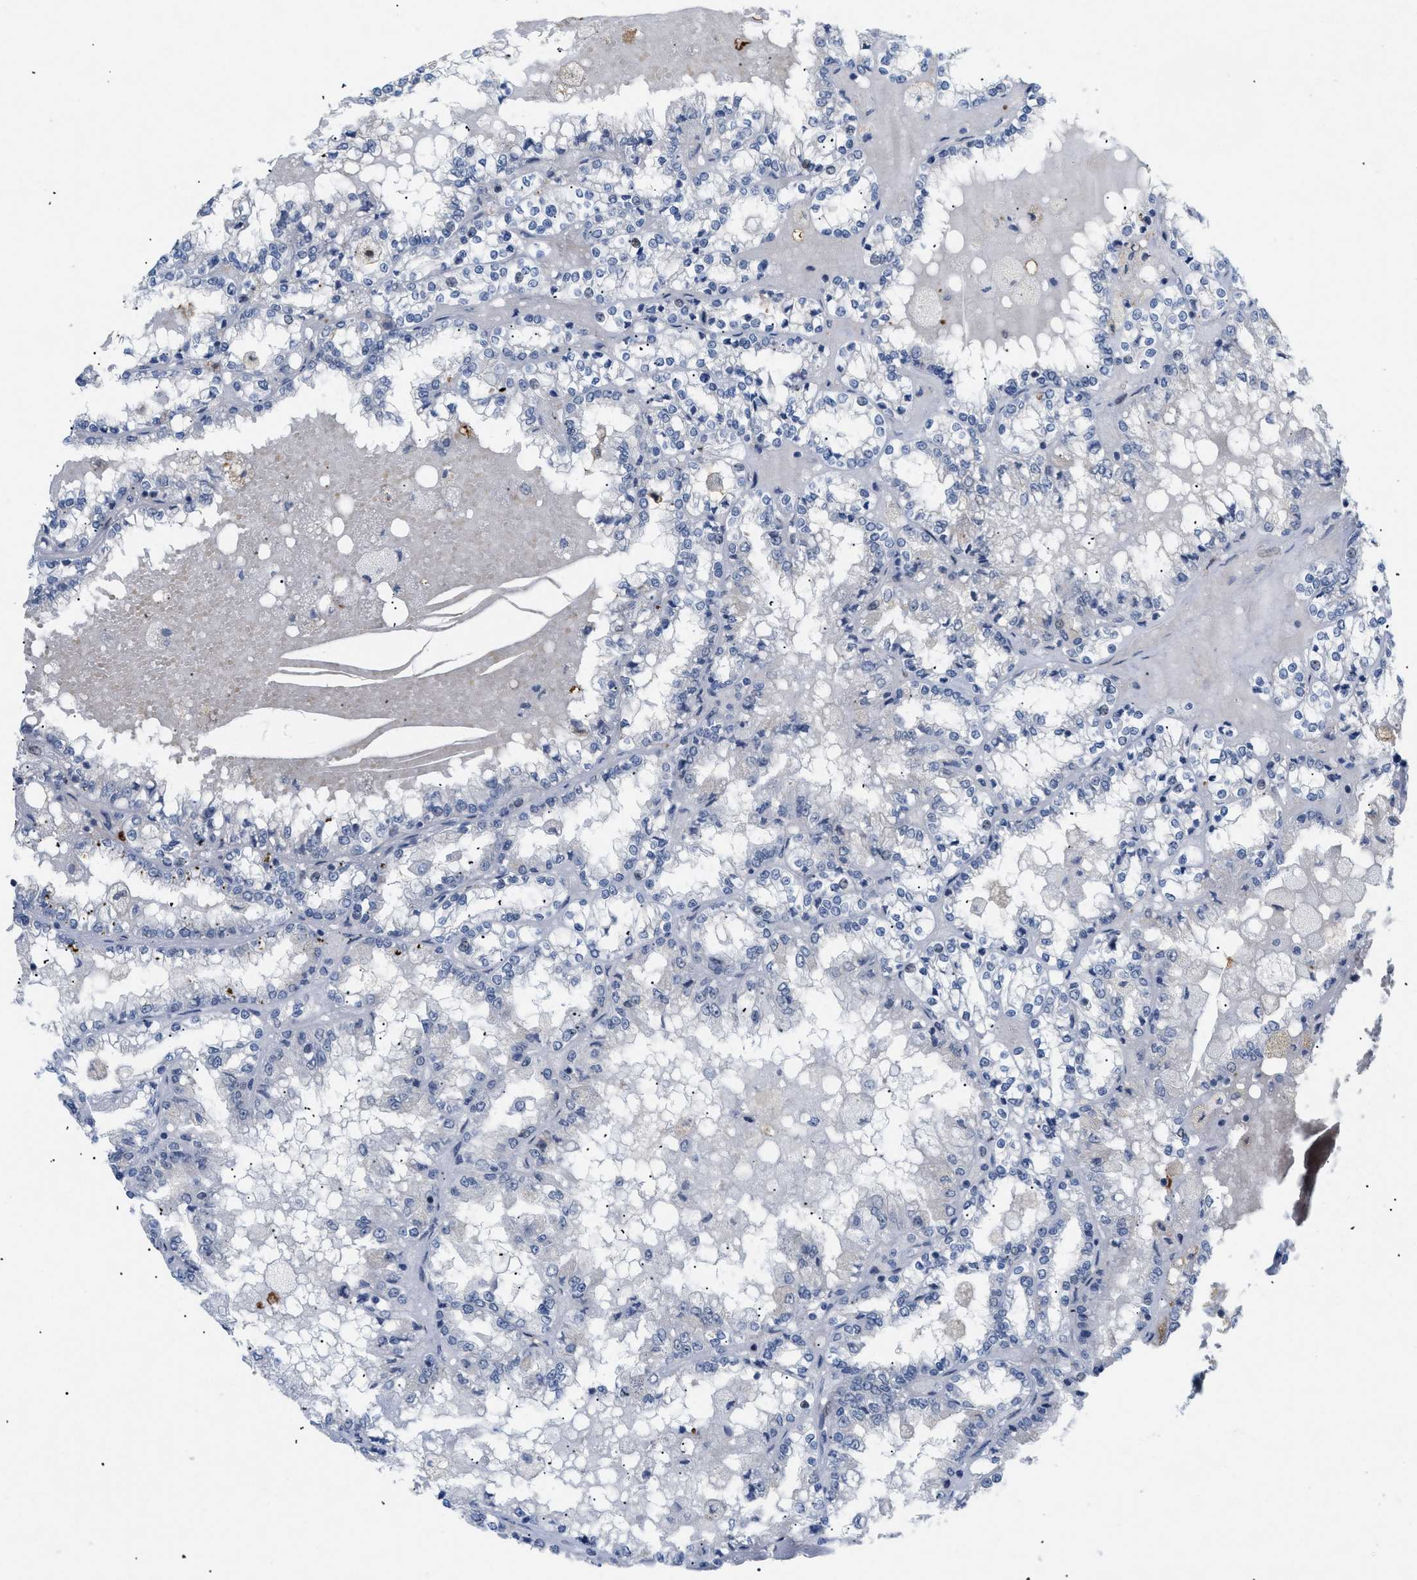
{"staining": {"intensity": "negative", "quantity": "none", "location": "none"}, "tissue": "renal cancer", "cell_type": "Tumor cells", "image_type": "cancer", "snomed": [{"axis": "morphology", "description": "Adenocarcinoma, NOS"}, {"axis": "topography", "description": "Kidney"}], "caption": "Human renal cancer stained for a protein using IHC reveals no positivity in tumor cells.", "gene": "MED1", "patient": {"sex": "female", "age": 56}}